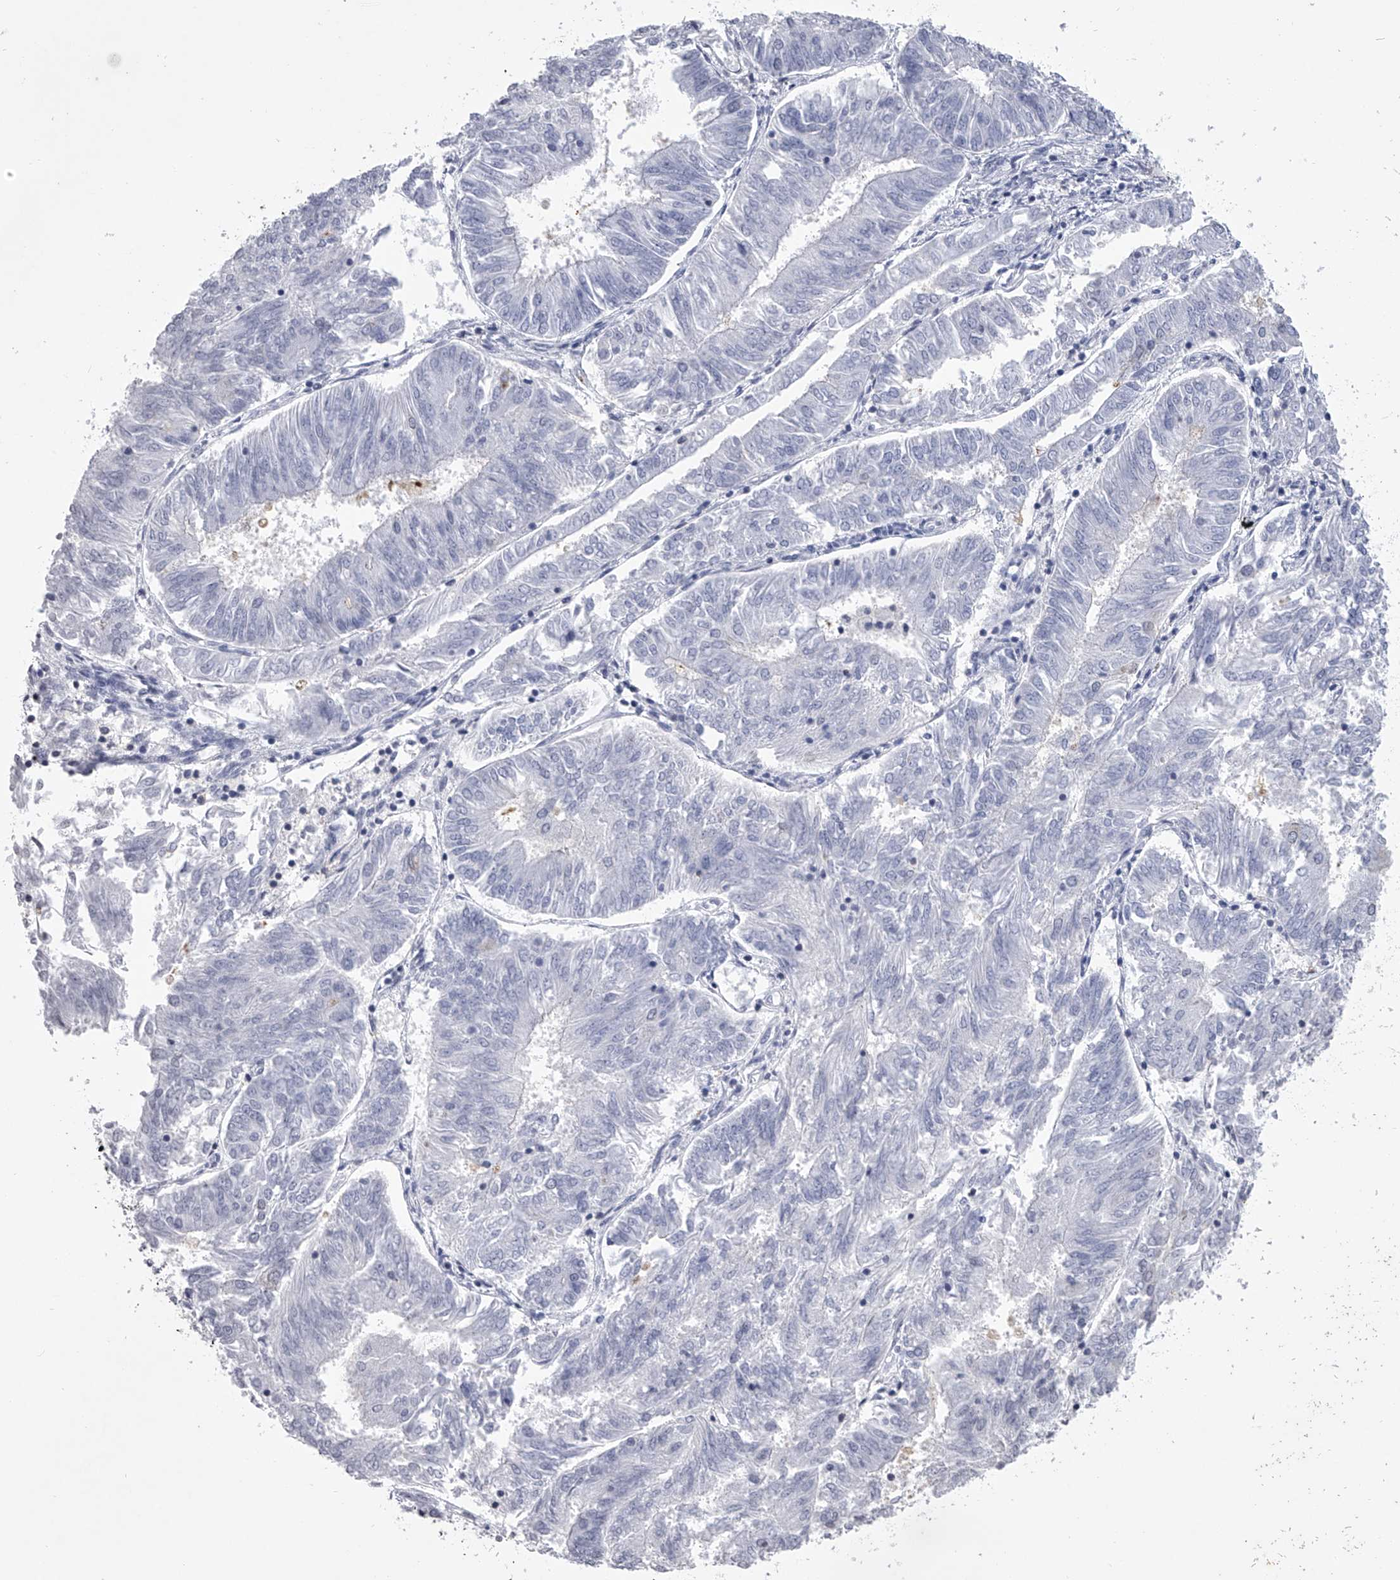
{"staining": {"intensity": "negative", "quantity": "none", "location": "none"}, "tissue": "endometrial cancer", "cell_type": "Tumor cells", "image_type": "cancer", "snomed": [{"axis": "morphology", "description": "Adenocarcinoma, NOS"}, {"axis": "topography", "description": "Endometrium"}], "caption": "Immunohistochemistry (IHC) histopathology image of neoplastic tissue: human endometrial cancer (adenocarcinoma) stained with DAB exhibits no significant protein staining in tumor cells.", "gene": "TASP1", "patient": {"sex": "female", "age": 58}}